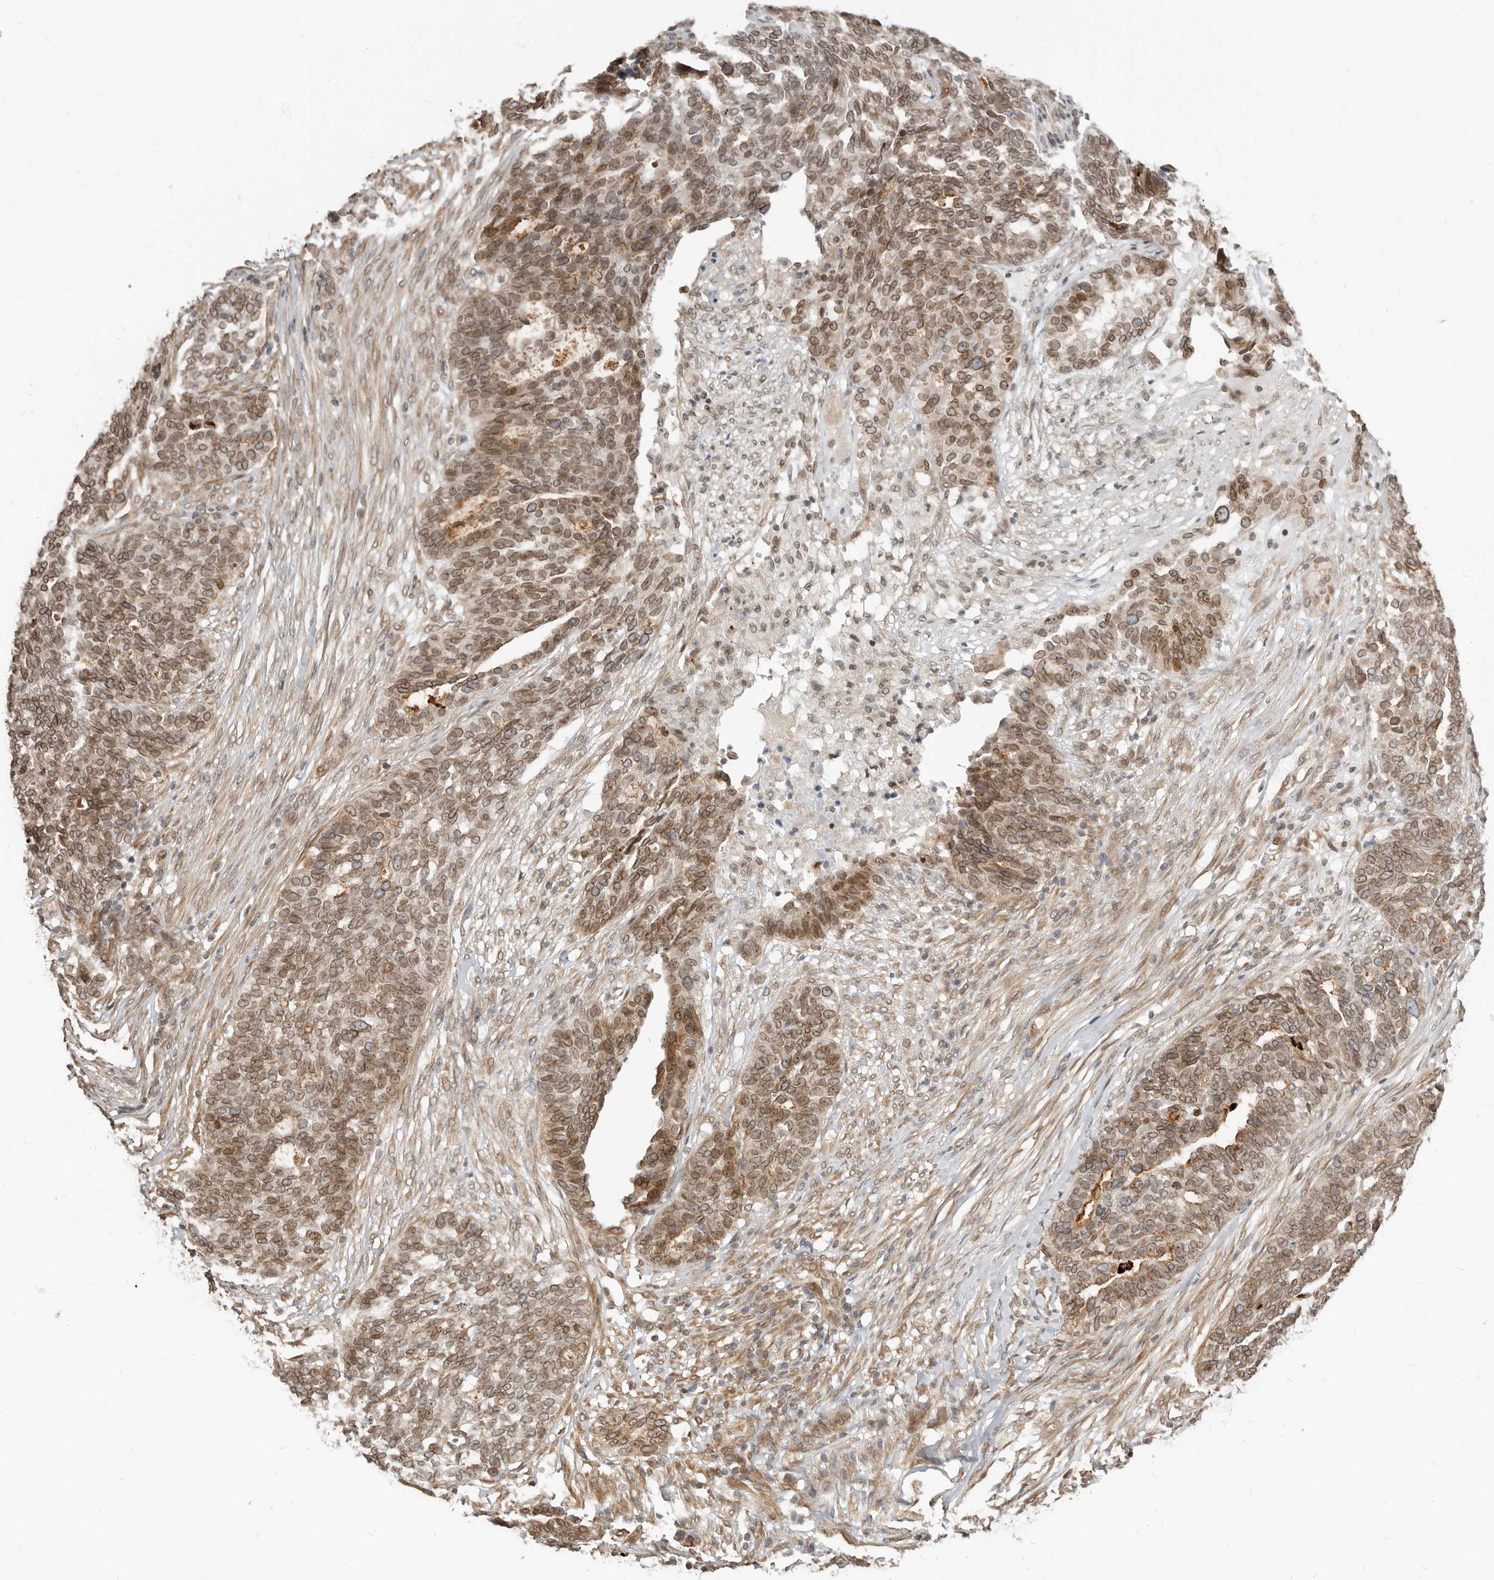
{"staining": {"intensity": "moderate", "quantity": ">75%", "location": "cytoplasmic/membranous,nuclear"}, "tissue": "ovarian cancer", "cell_type": "Tumor cells", "image_type": "cancer", "snomed": [{"axis": "morphology", "description": "Cystadenocarcinoma, serous, NOS"}, {"axis": "topography", "description": "Ovary"}], "caption": "A photomicrograph of human ovarian serous cystadenocarcinoma stained for a protein shows moderate cytoplasmic/membranous and nuclear brown staining in tumor cells.", "gene": "NUP153", "patient": {"sex": "female", "age": 59}}